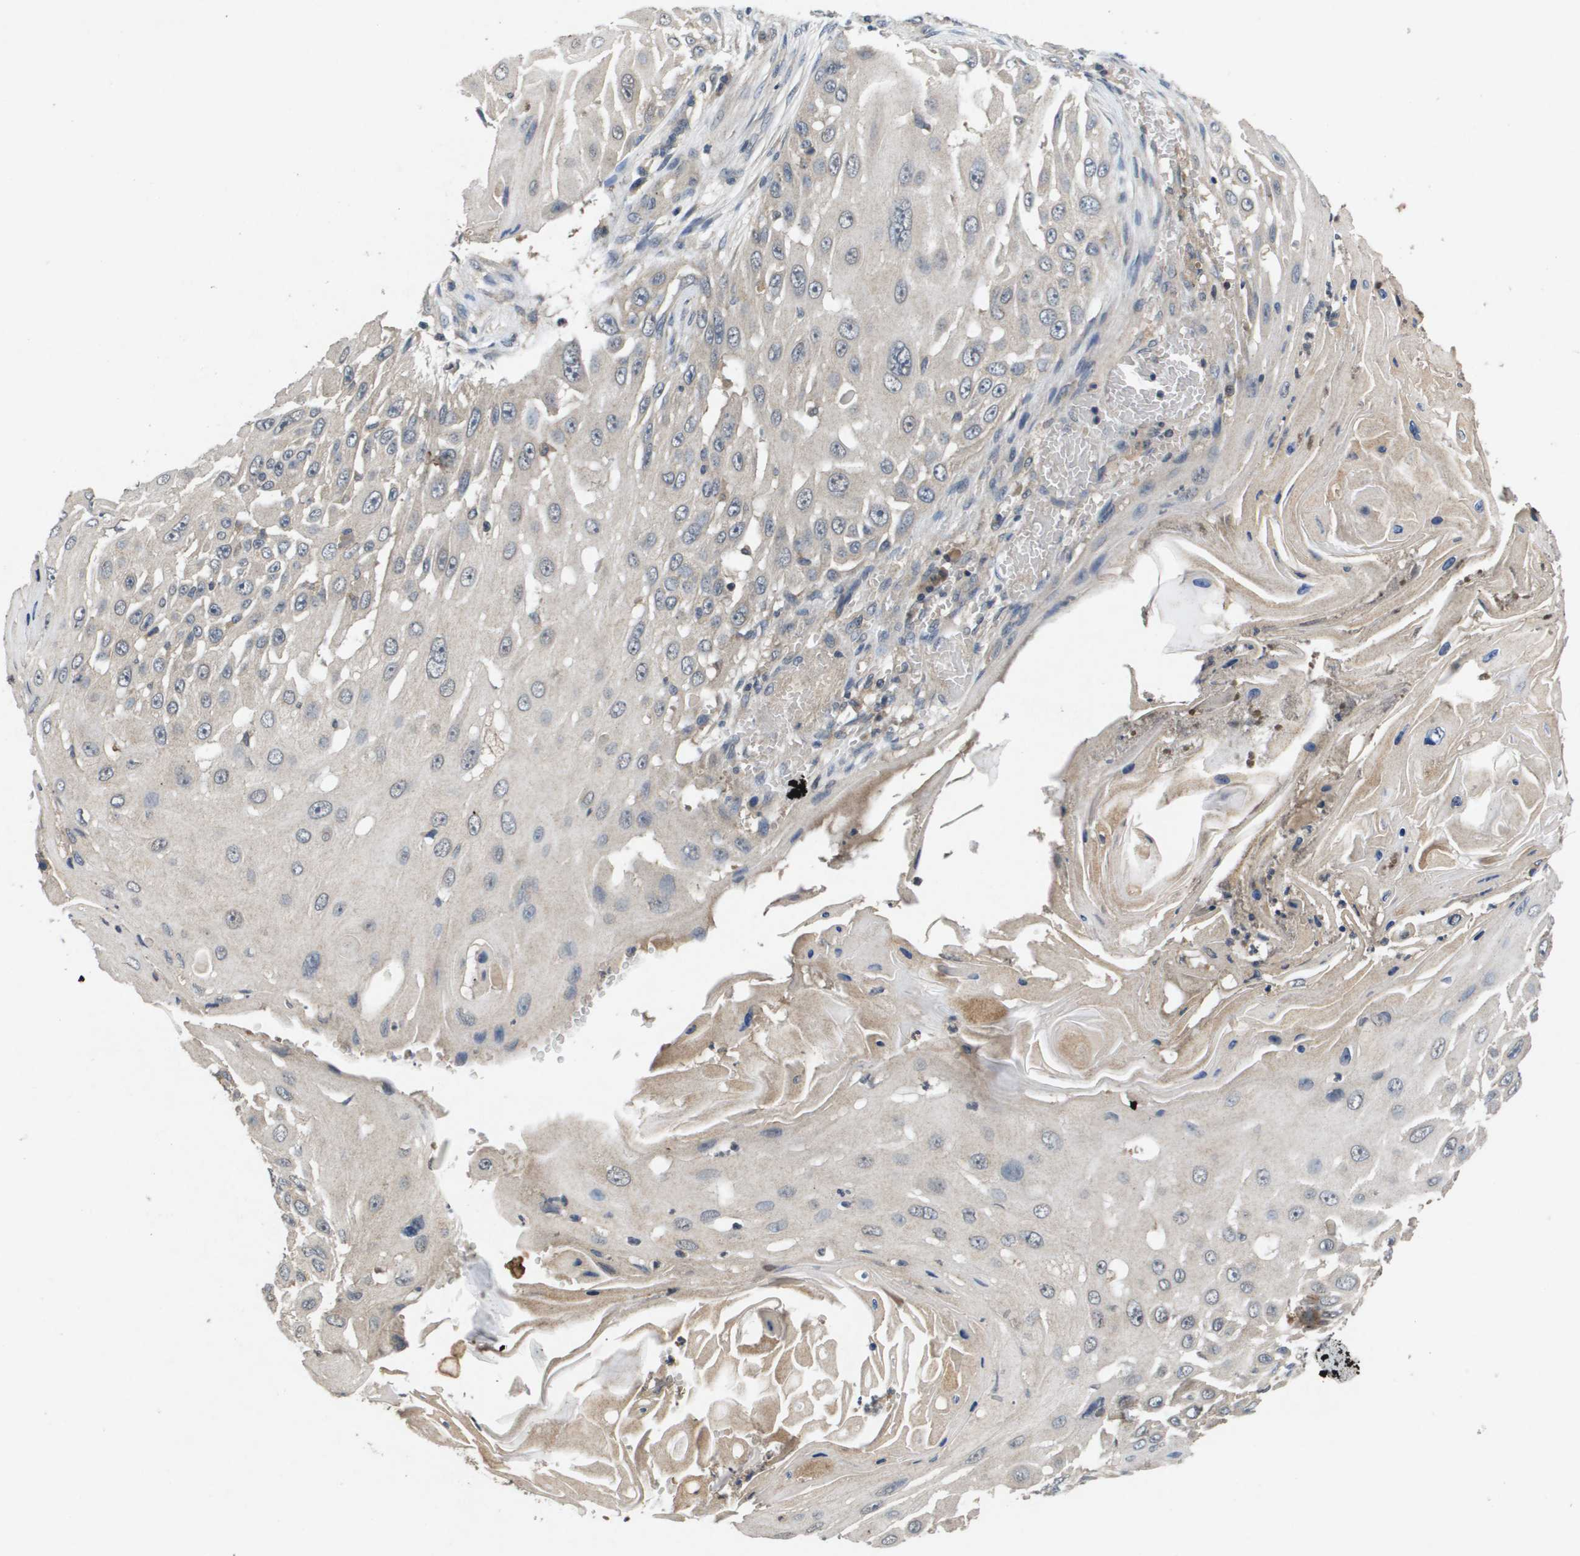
{"staining": {"intensity": "weak", "quantity": "<25%", "location": "cytoplasmic/membranous"}, "tissue": "skin cancer", "cell_type": "Tumor cells", "image_type": "cancer", "snomed": [{"axis": "morphology", "description": "Squamous cell carcinoma, NOS"}, {"axis": "topography", "description": "Skin"}], "caption": "Skin cancer was stained to show a protein in brown. There is no significant staining in tumor cells. (DAB (3,3'-diaminobenzidine) immunohistochemistry (IHC) with hematoxylin counter stain).", "gene": "PROC", "patient": {"sex": "female", "age": 44}}